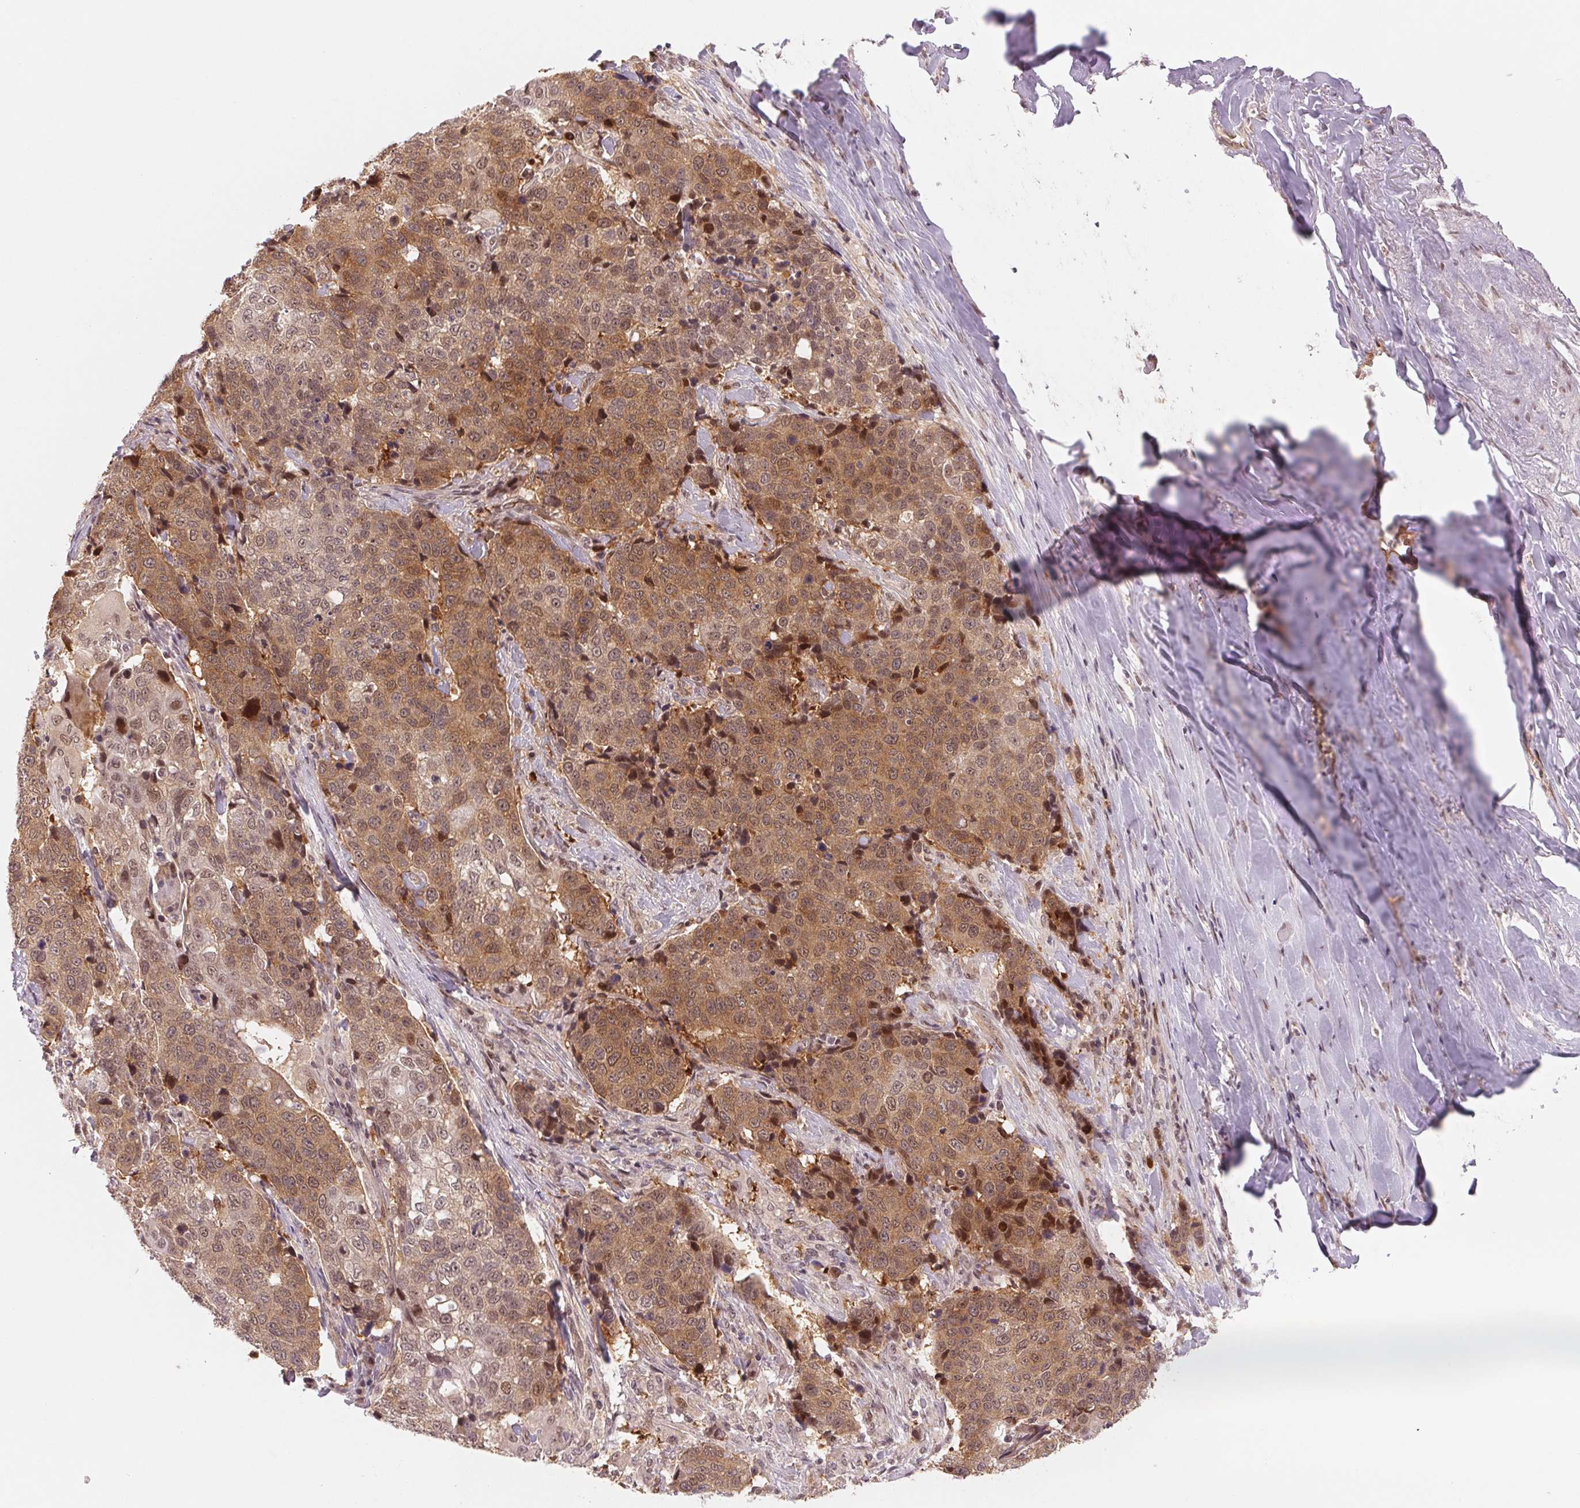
{"staining": {"intensity": "moderate", "quantity": ">75%", "location": "cytoplasmic/membranous,nuclear"}, "tissue": "lung cancer", "cell_type": "Tumor cells", "image_type": "cancer", "snomed": [{"axis": "morphology", "description": "Squamous cell carcinoma, NOS"}, {"axis": "topography", "description": "Lymph node"}, {"axis": "topography", "description": "Lung"}], "caption": "This histopathology image reveals immunohistochemistry staining of human squamous cell carcinoma (lung), with medium moderate cytoplasmic/membranous and nuclear expression in about >75% of tumor cells.", "gene": "DNAJB6", "patient": {"sex": "male", "age": 61}}